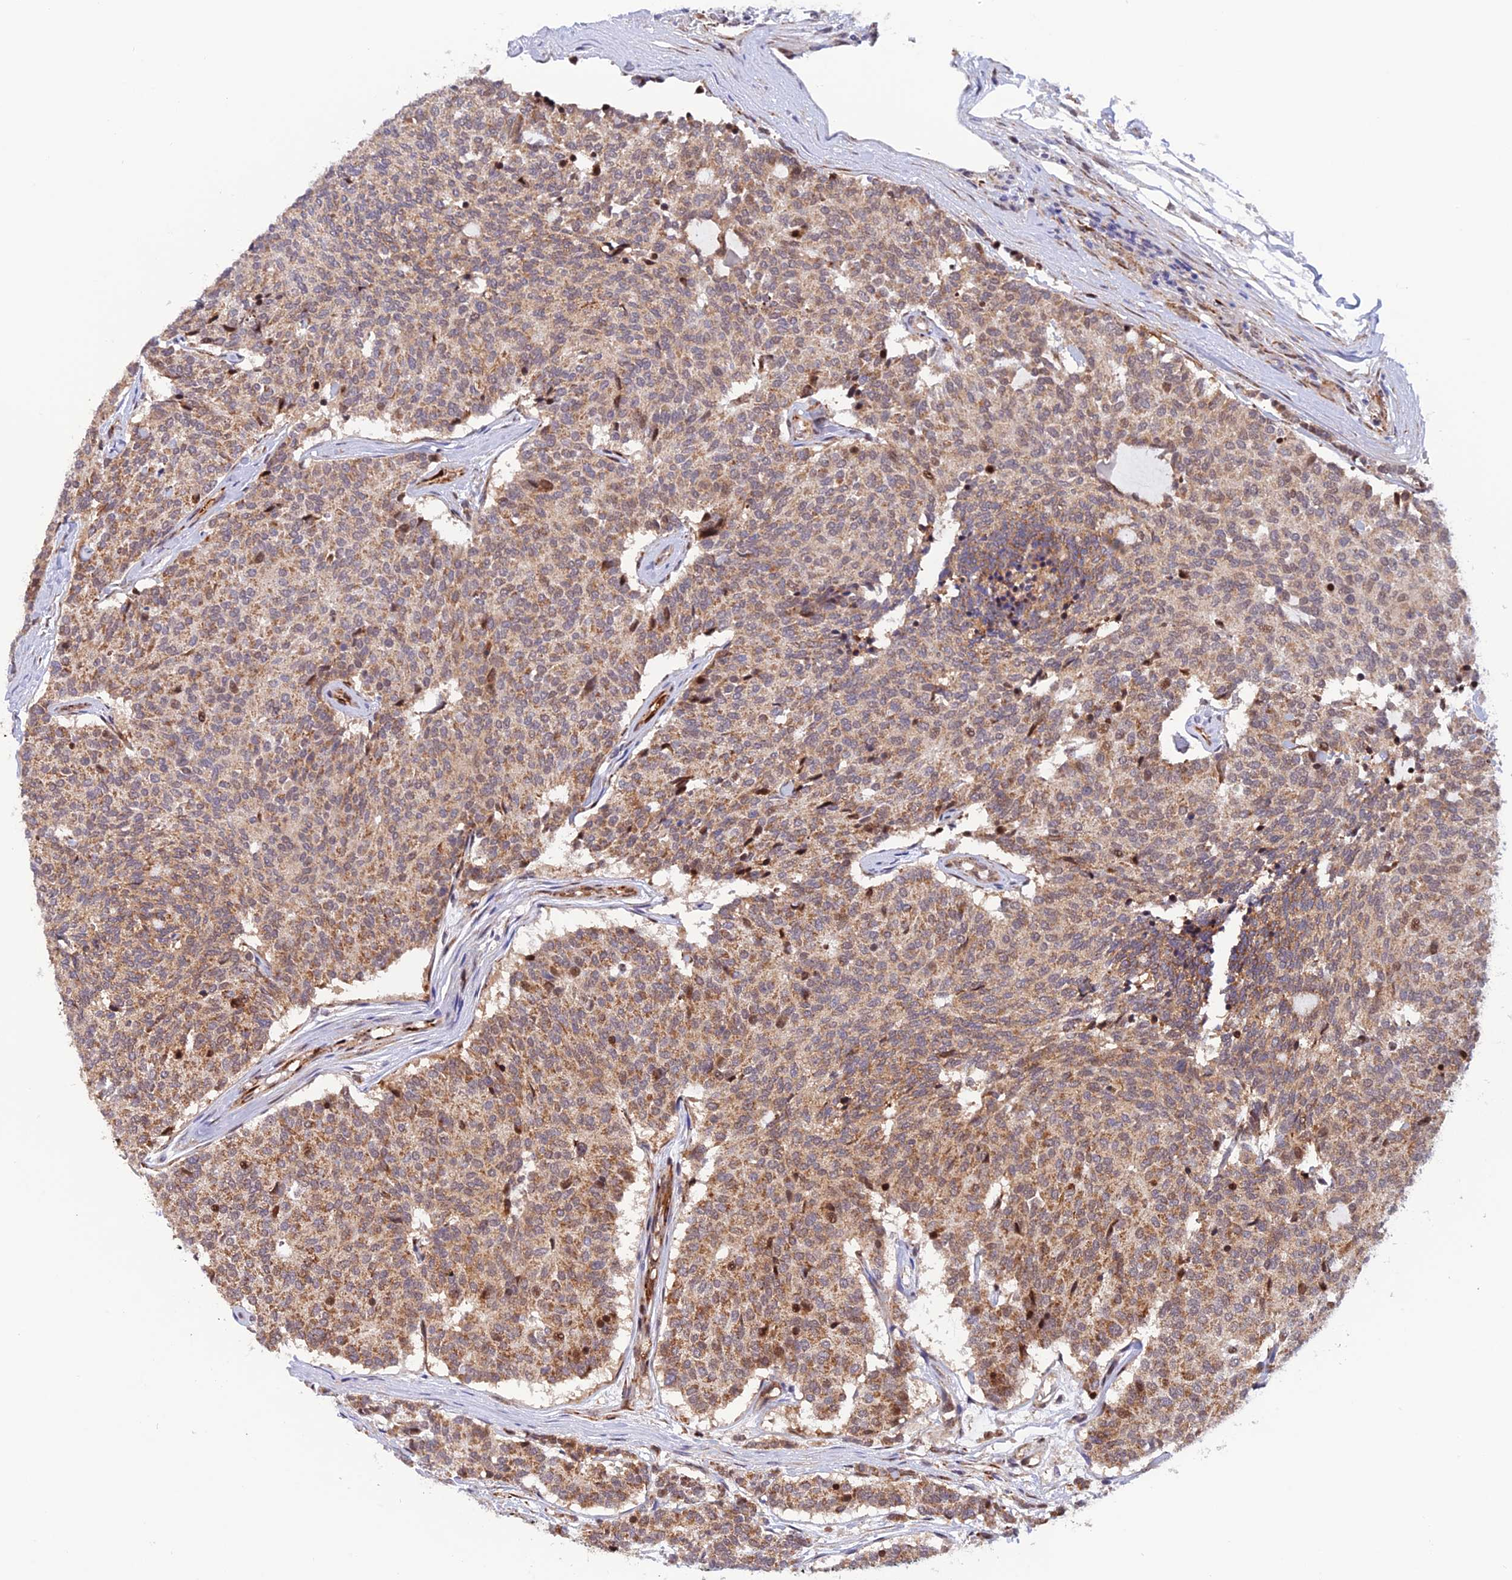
{"staining": {"intensity": "moderate", "quantity": ">75%", "location": "cytoplasmic/membranous"}, "tissue": "carcinoid", "cell_type": "Tumor cells", "image_type": "cancer", "snomed": [{"axis": "morphology", "description": "Carcinoid, malignant, NOS"}, {"axis": "topography", "description": "Pancreas"}], "caption": "Protein expression analysis of carcinoid reveals moderate cytoplasmic/membranous expression in approximately >75% of tumor cells.", "gene": "WDR55", "patient": {"sex": "female", "age": 54}}